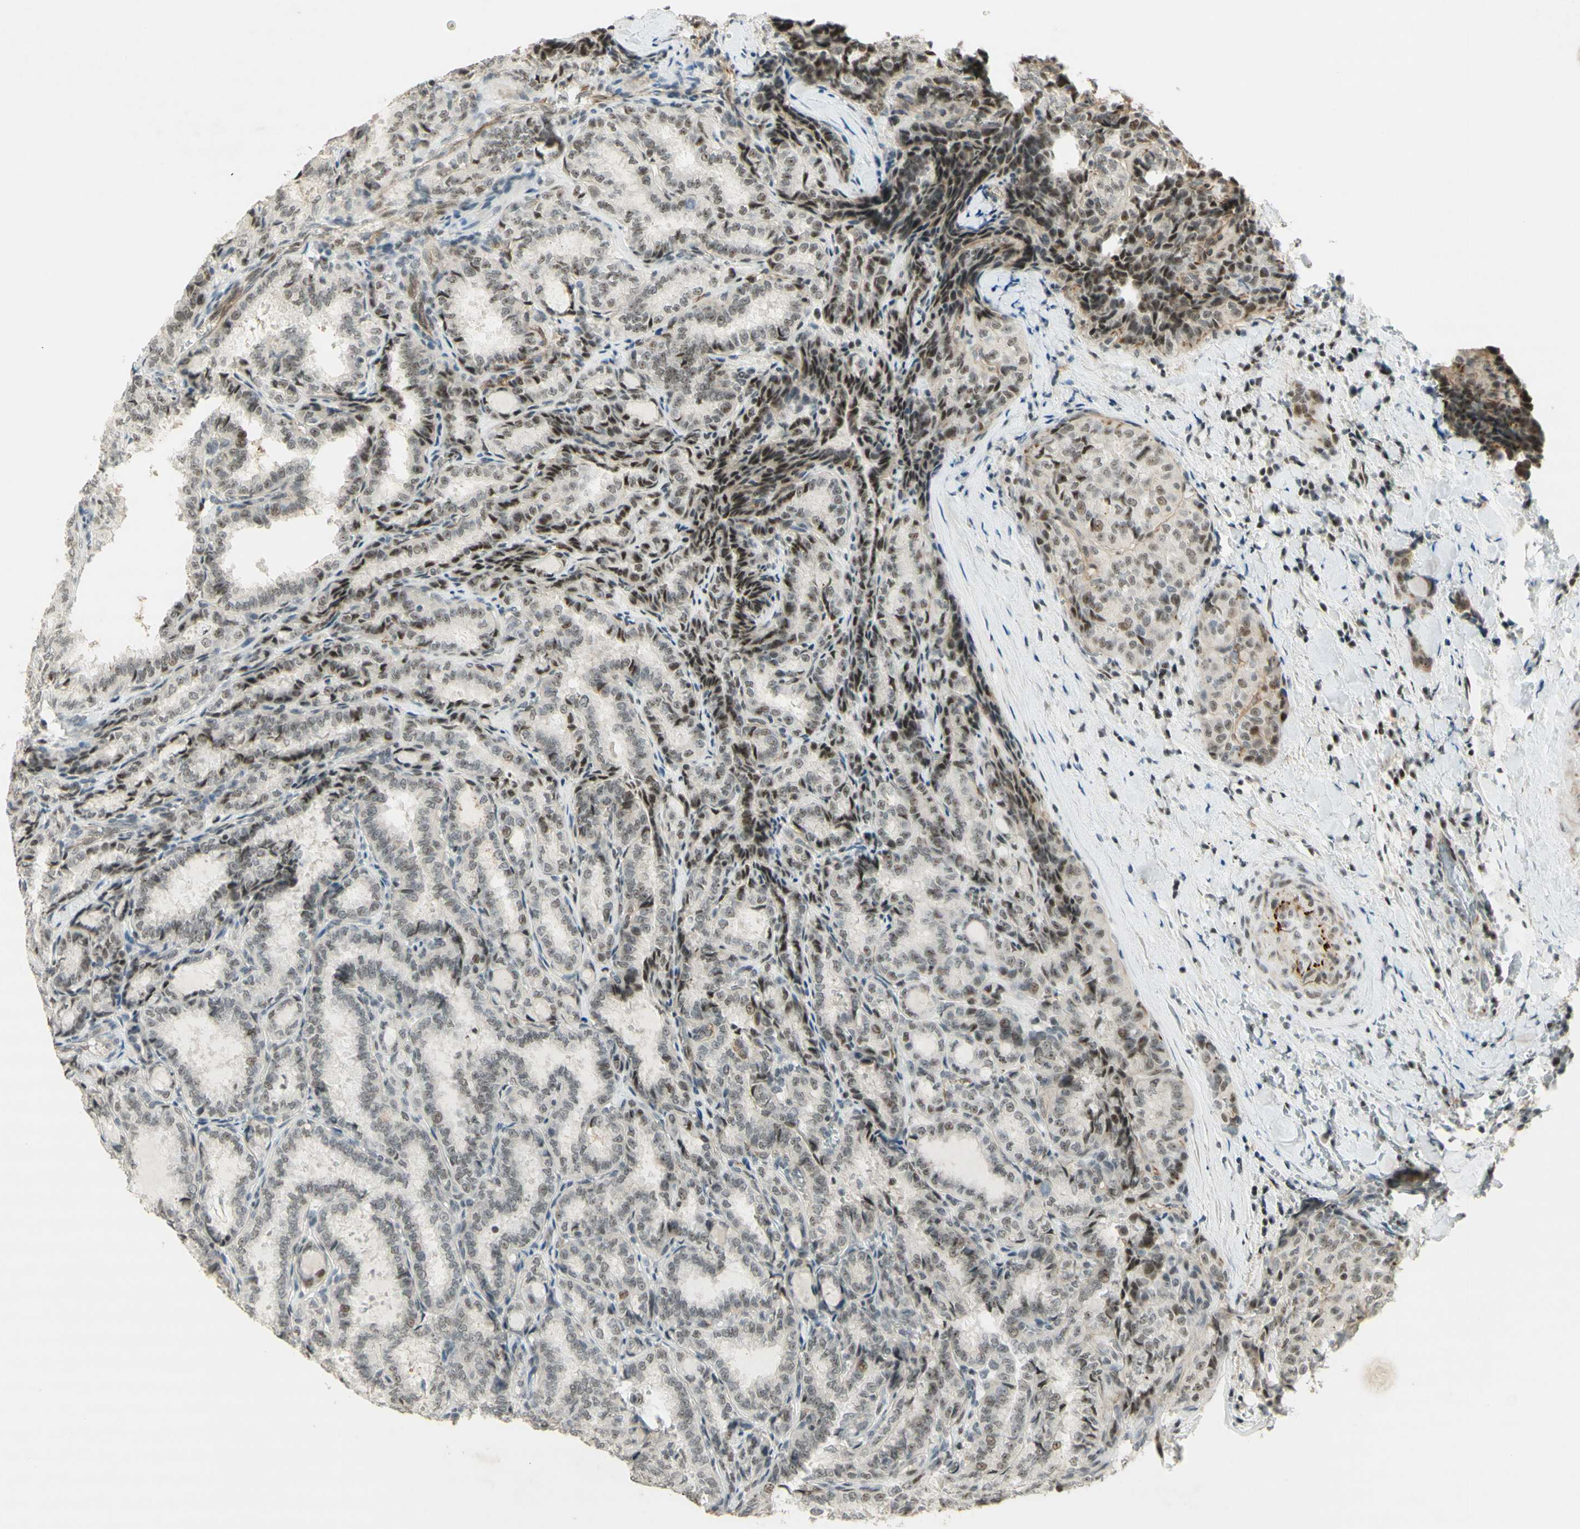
{"staining": {"intensity": "moderate", "quantity": ">75%", "location": "nuclear"}, "tissue": "thyroid cancer", "cell_type": "Tumor cells", "image_type": "cancer", "snomed": [{"axis": "morphology", "description": "Normal tissue, NOS"}, {"axis": "morphology", "description": "Papillary adenocarcinoma, NOS"}, {"axis": "topography", "description": "Thyroid gland"}], "caption": "Moderate nuclear protein staining is appreciated in about >75% of tumor cells in thyroid cancer.", "gene": "IRF1", "patient": {"sex": "female", "age": 30}}